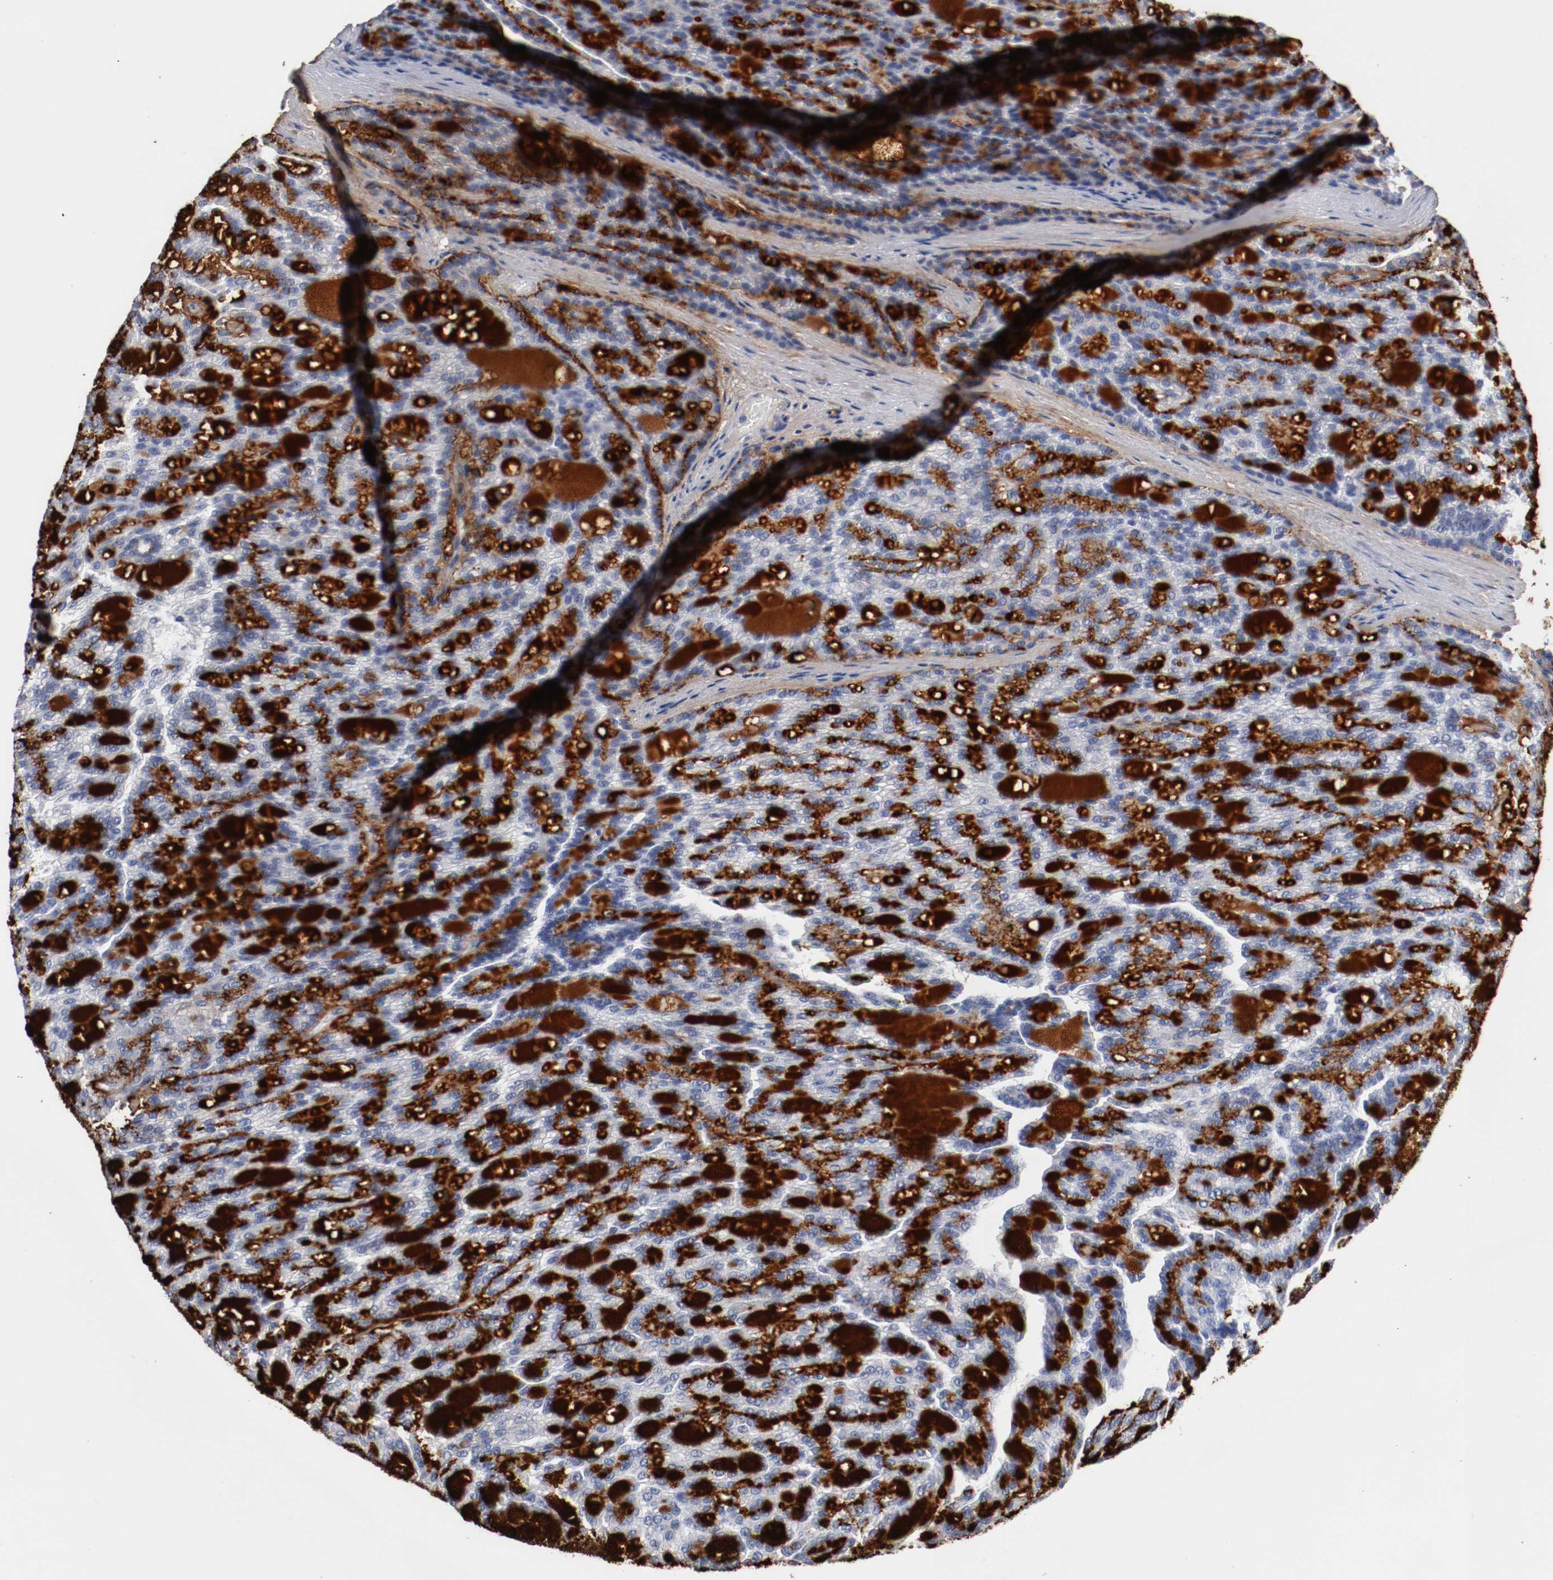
{"staining": {"intensity": "negative", "quantity": "none", "location": "none"}, "tissue": "renal cancer", "cell_type": "Tumor cells", "image_type": "cancer", "snomed": [{"axis": "morphology", "description": "Adenocarcinoma, NOS"}, {"axis": "topography", "description": "Kidney"}], "caption": "Image shows no significant protein positivity in tumor cells of renal cancer.", "gene": "TNC", "patient": {"sex": "male", "age": 63}}